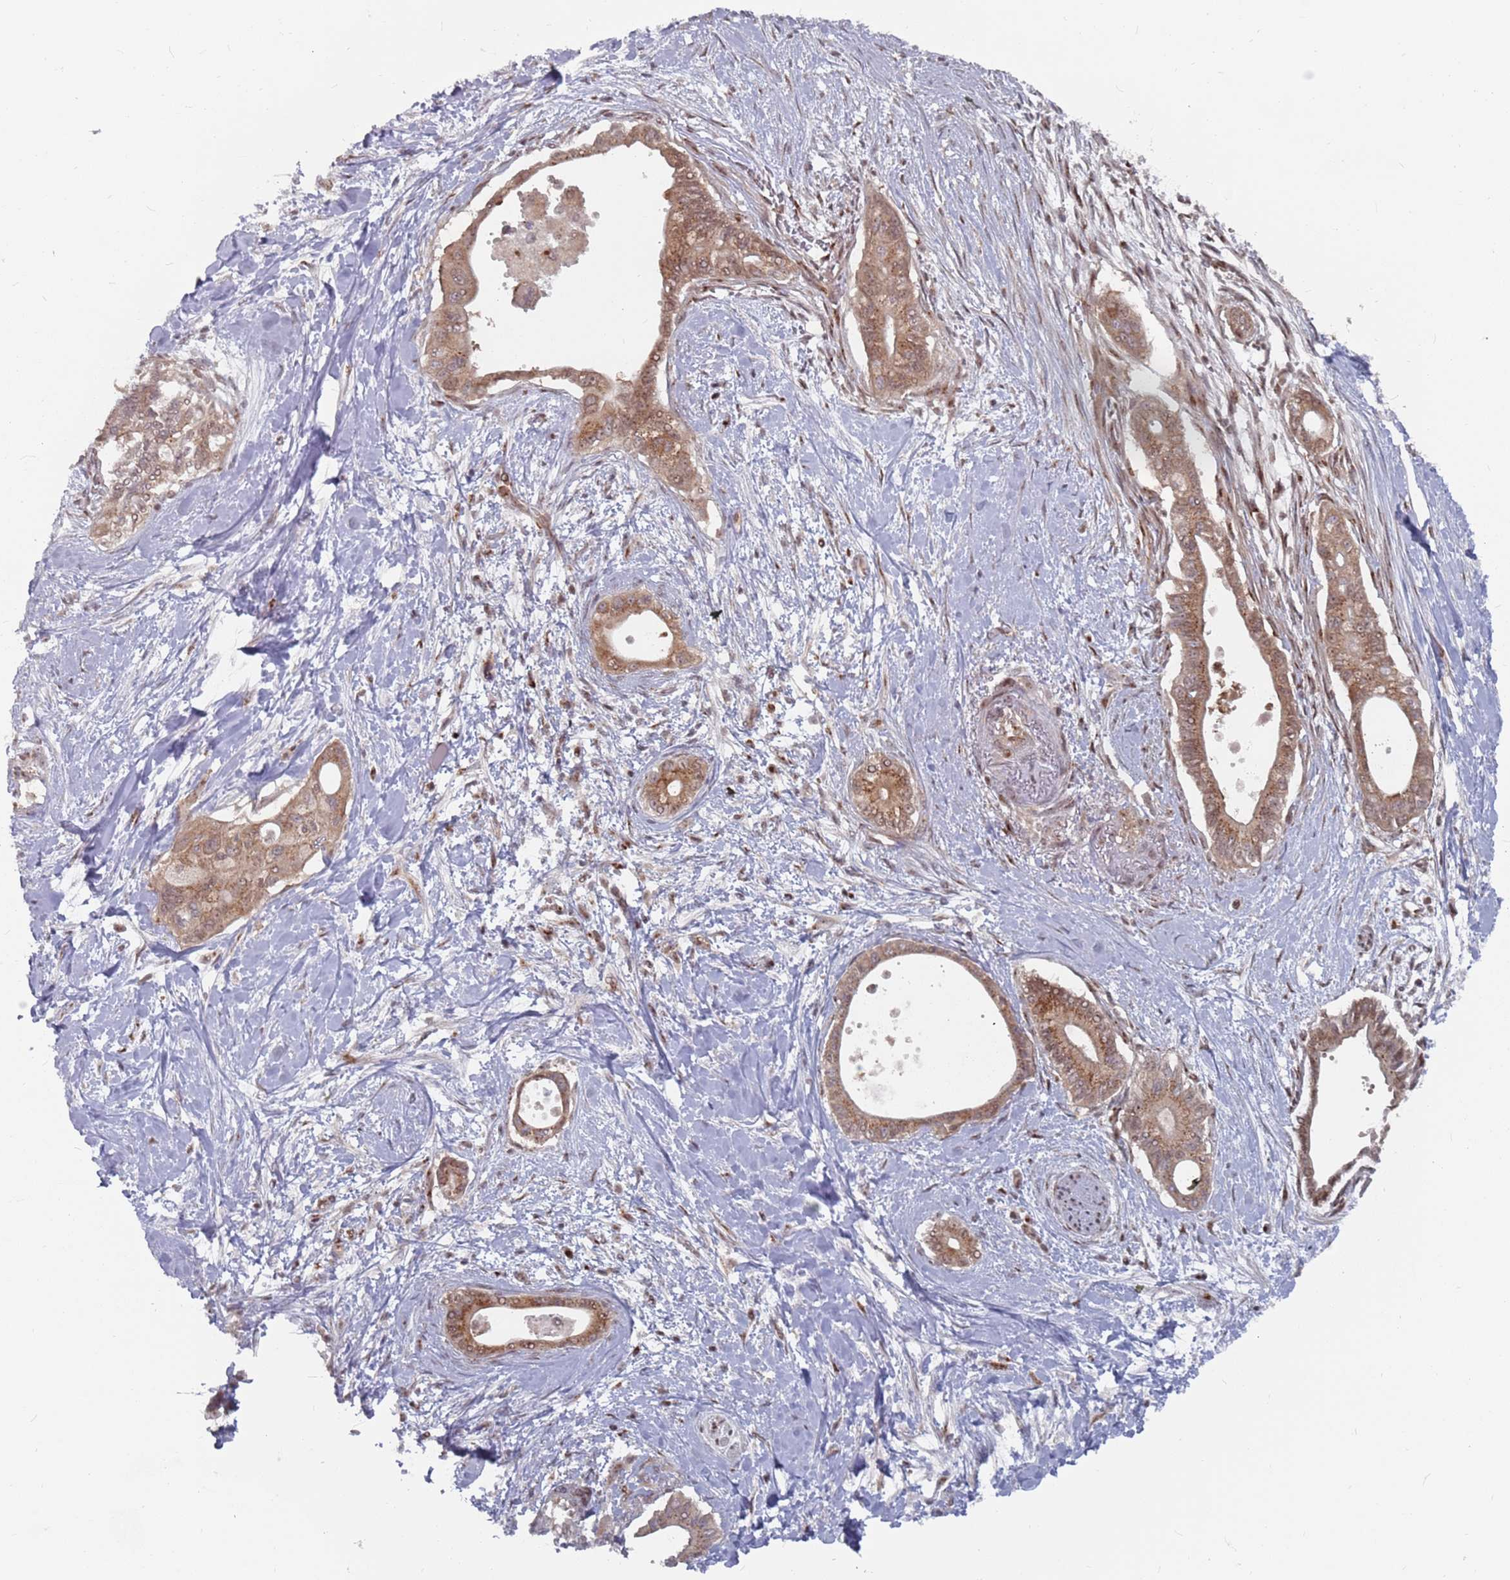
{"staining": {"intensity": "strong", "quantity": ">75%", "location": "cytoplasmic/membranous,nuclear"}, "tissue": "pancreatic cancer", "cell_type": "Tumor cells", "image_type": "cancer", "snomed": [{"axis": "morphology", "description": "Adenocarcinoma, NOS"}, {"axis": "topography", "description": "Pancreas"}], "caption": "A brown stain labels strong cytoplasmic/membranous and nuclear staining of a protein in human pancreatic adenocarcinoma tumor cells.", "gene": "FMO4", "patient": {"sex": "male", "age": 78}}